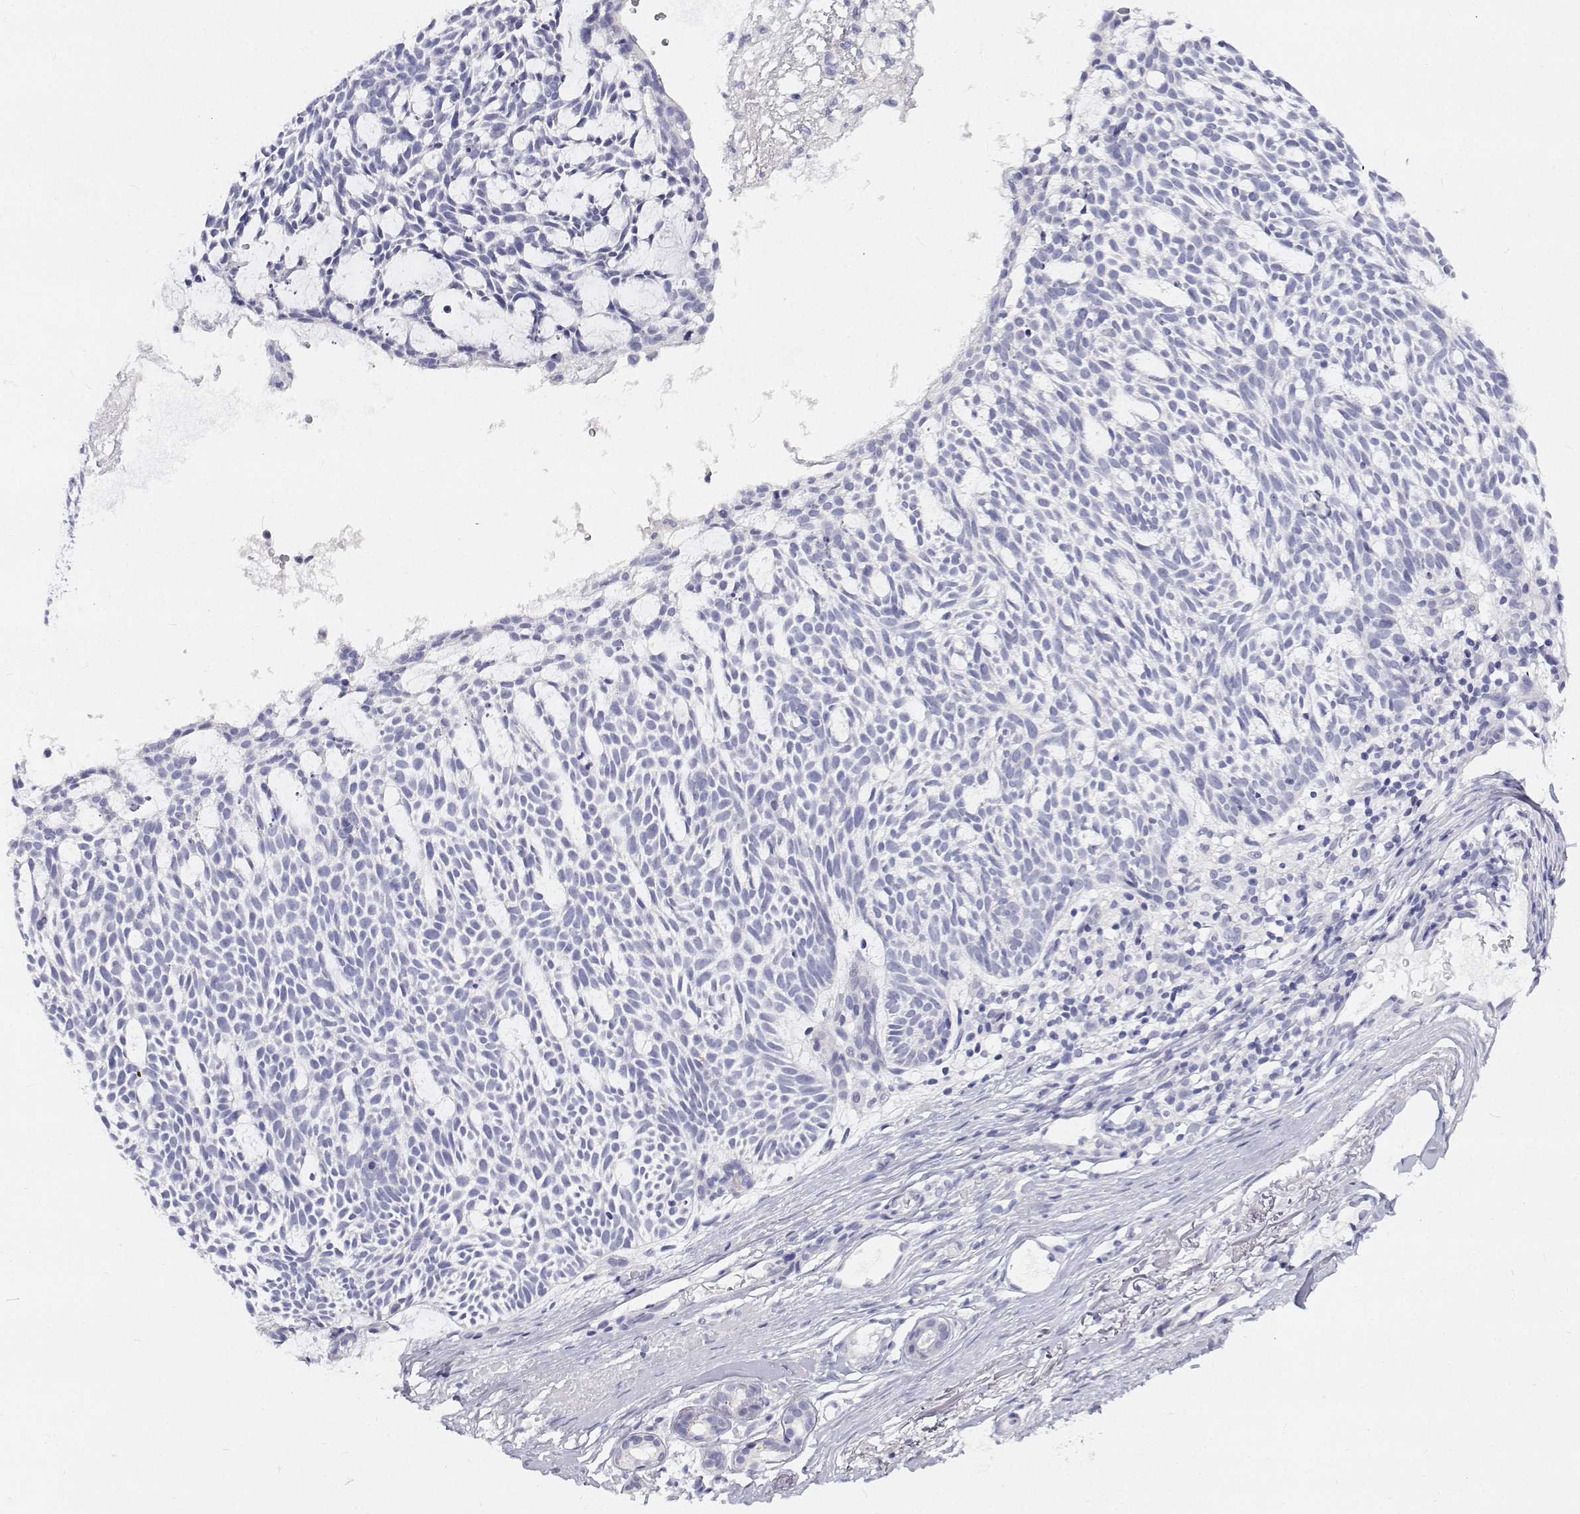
{"staining": {"intensity": "negative", "quantity": "none", "location": "none"}, "tissue": "skin cancer", "cell_type": "Tumor cells", "image_type": "cancer", "snomed": [{"axis": "morphology", "description": "Basal cell carcinoma"}, {"axis": "topography", "description": "Skin"}], "caption": "Protein analysis of skin cancer (basal cell carcinoma) exhibits no significant staining in tumor cells.", "gene": "NCR2", "patient": {"sex": "male", "age": 83}}